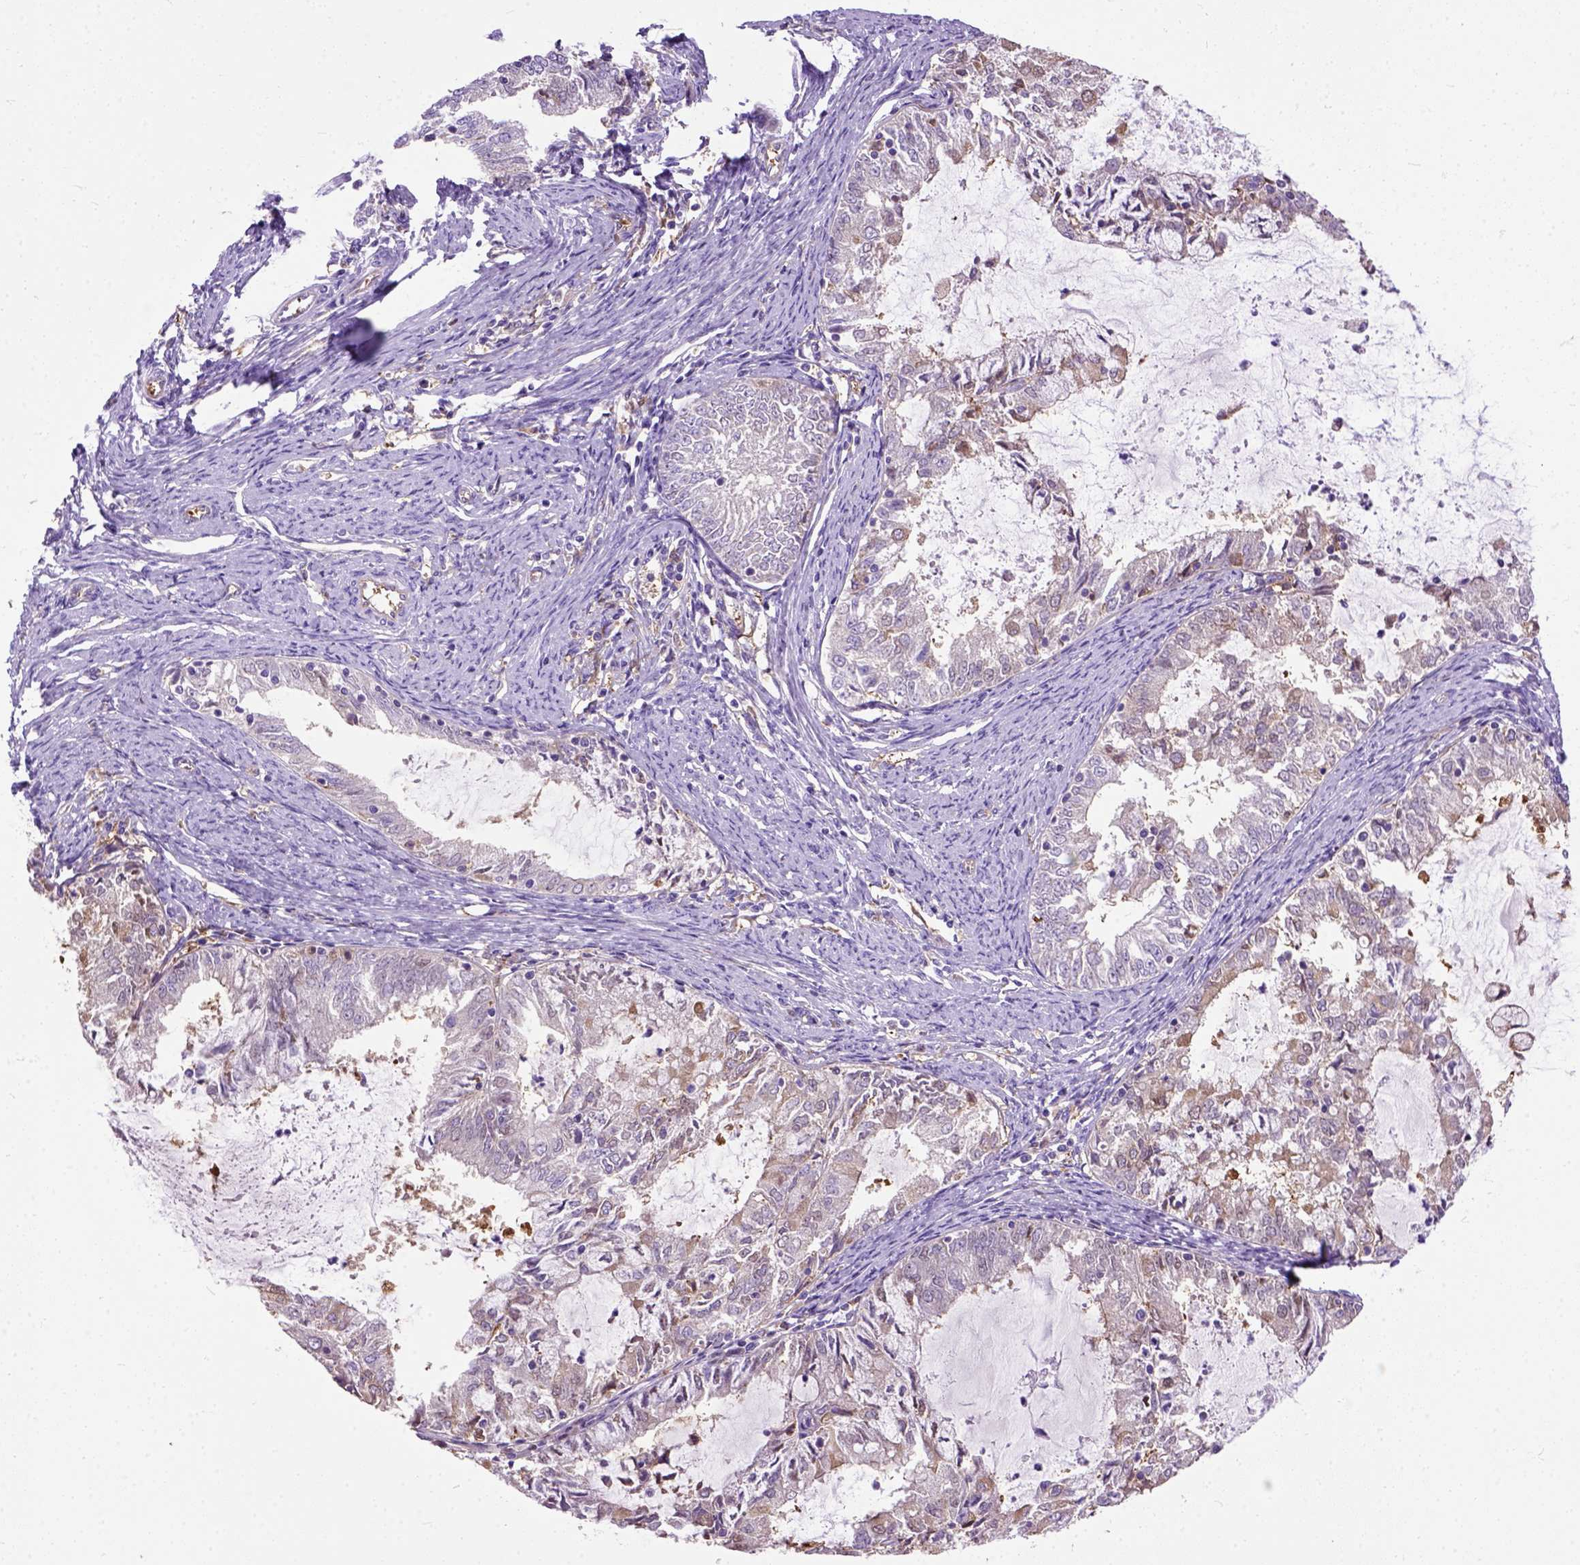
{"staining": {"intensity": "negative", "quantity": "none", "location": "none"}, "tissue": "endometrial cancer", "cell_type": "Tumor cells", "image_type": "cancer", "snomed": [{"axis": "morphology", "description": "Adenocarcinoma, NOS"}, {"axis": "topography", "description": "Endometrium"}], "caption": "A high-resolution histopathology image shows immunohistochemistry (IHC) staining of endometrial cancer, which reveals no significant expression in tumor cells.", "gene": "SEMA4F", "patient": {"sex": "female", "age": 57}}